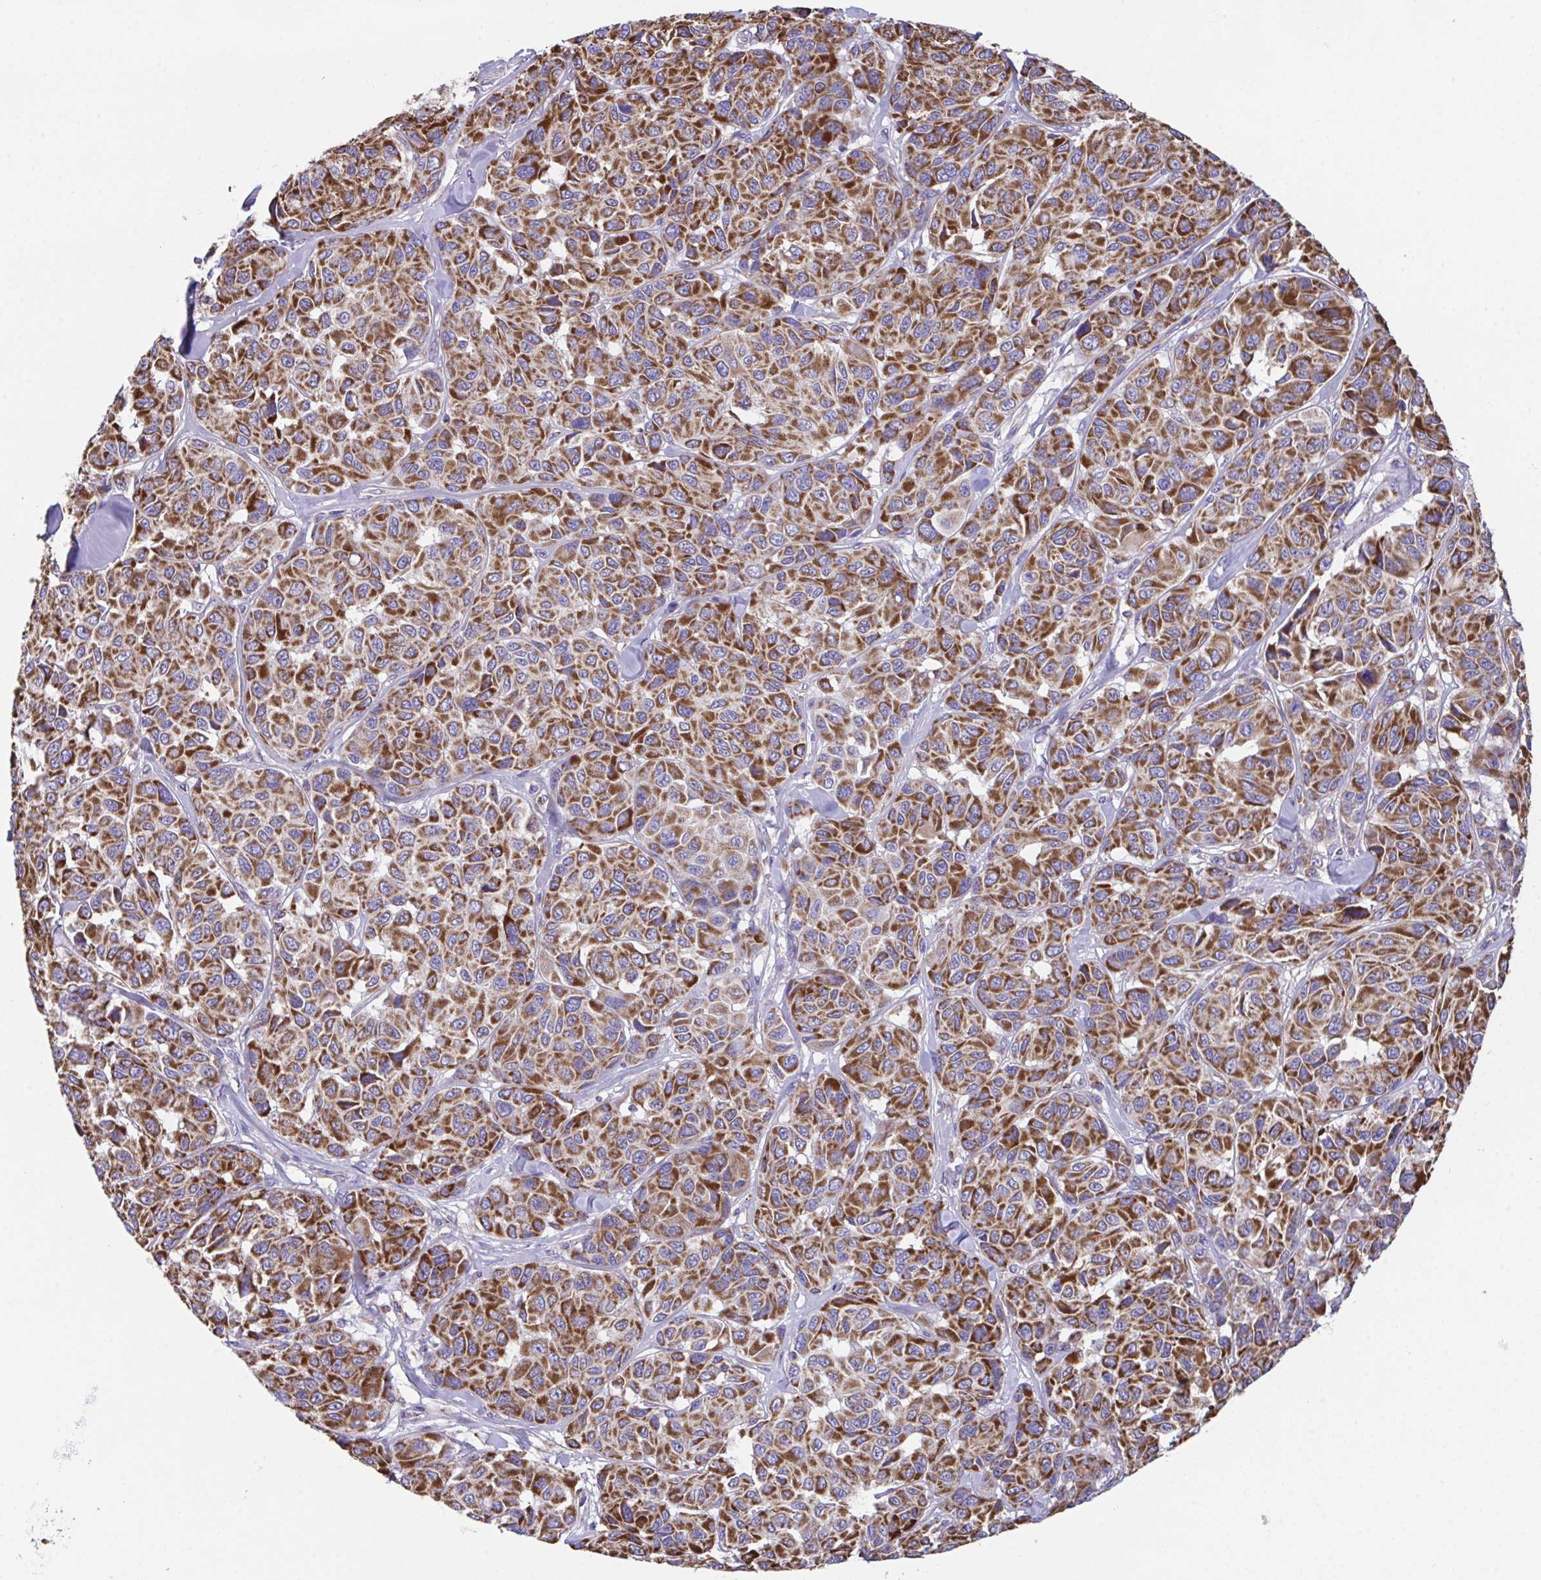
{"staining": {"intensity": "strong", "quantity": ">75%", "location": "cytoplasmic/membranous"}, "tissue": "melanoma", "cell_type": "Tumor cells", "image_type": "cancer", "snomed": [{"axis": "morphology", "description": "Malignant melanoma, NOS"}, {"axis": "topography", "description": "Skin"}], "caption": "Melanoma stained with DAB (3,3'-diaminobenzidine) immunohistochemistry (IHC) exhibits high levels of strong cytoplasmic/membranous staining in approximately >75% of tumor cells.", "gene": "PCMTD2", "patient": {"sex": "female", "age": 66}}